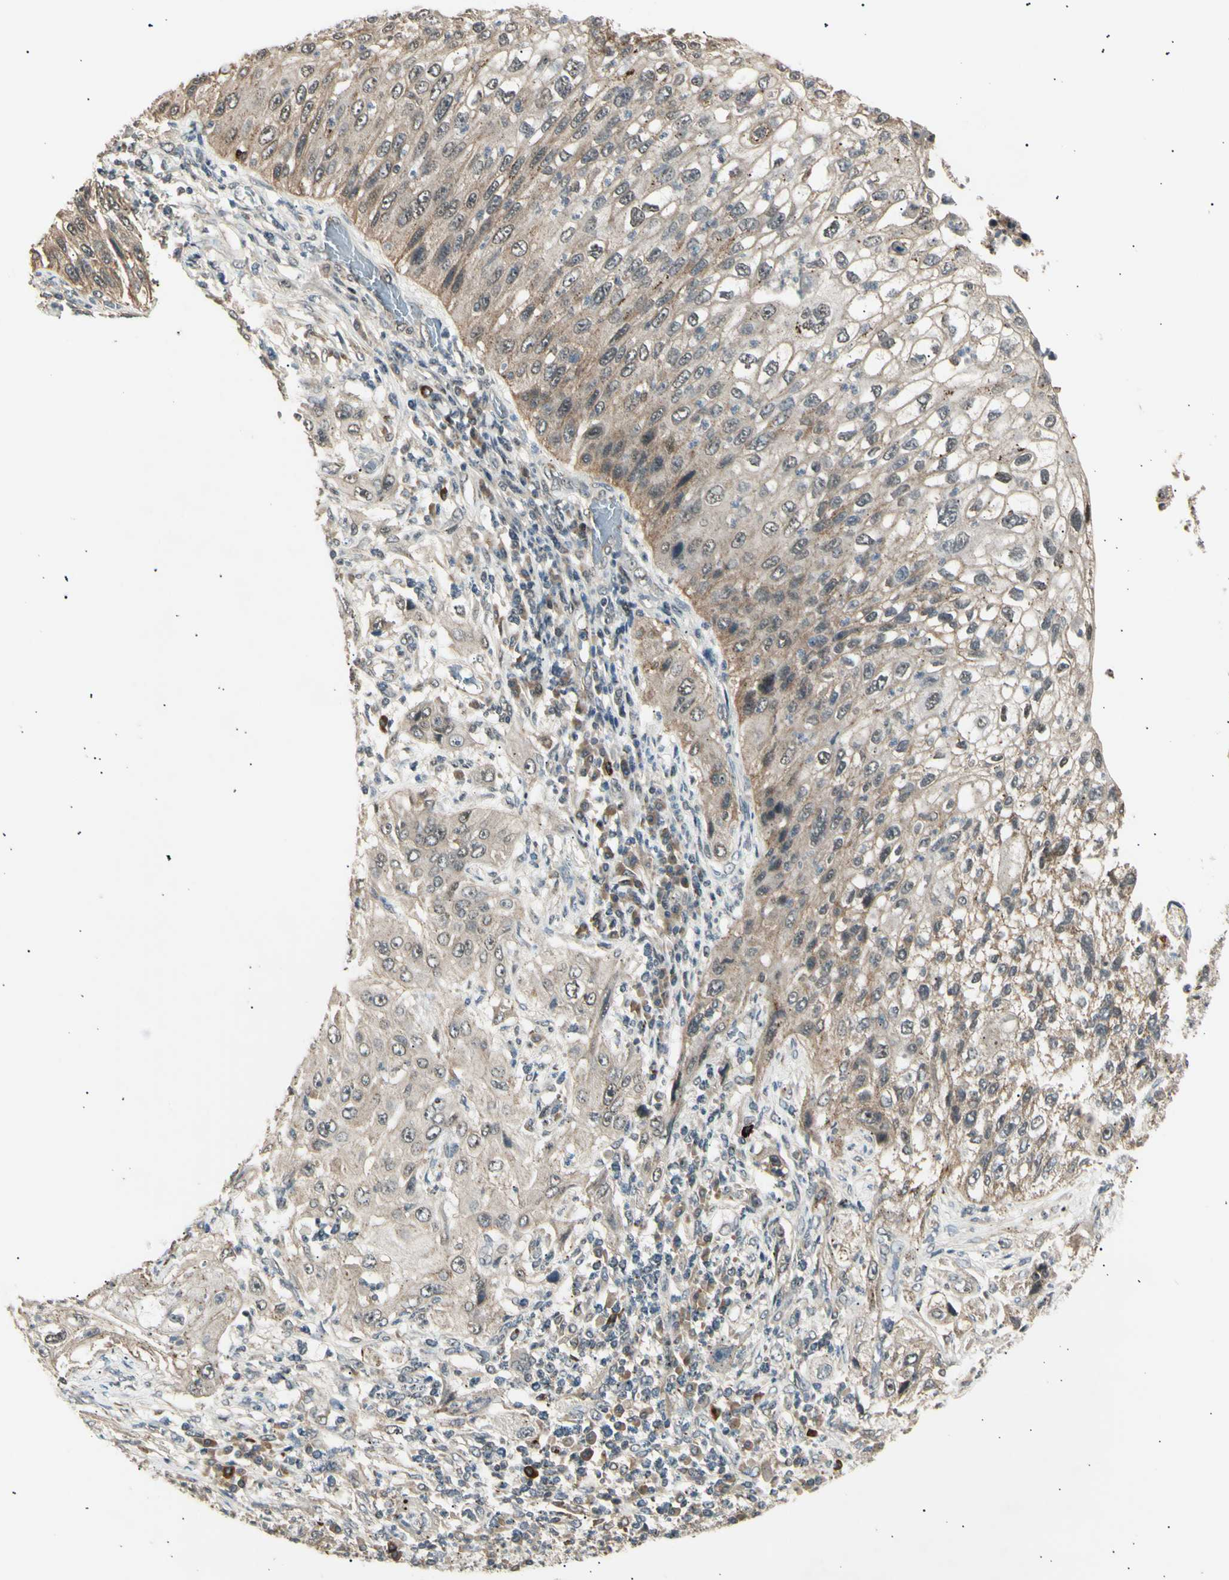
{"staining": {"intensity": "weak", "quantity": "25%-75%", "location": "cytoplasmic/membranous,nuclear"}, "tissue": "lung cancer", "cell_type": "Tumor cells", "image_type": "cancer", "snomed": [{"axis": "morphology", "description": "Inflammation, NOS"}, {"axis": "morphology", "description": "Squamous cell carcinoma, NOS"}, {"axis": "topography", "description": "Lymph node"}, {"axis": "topography", "description": "Soft tissue"}, {"axis": "topography", "description": "Lung"}], "caption": "Immunohistochemical staining of human lung cancer displays weak cytoplasmic/membranous and nuclear protein positivity in approximately 25%-75% of tumor cells.", "gene": "NUAK2", "patient": {"sex": "male", "age": 66}}